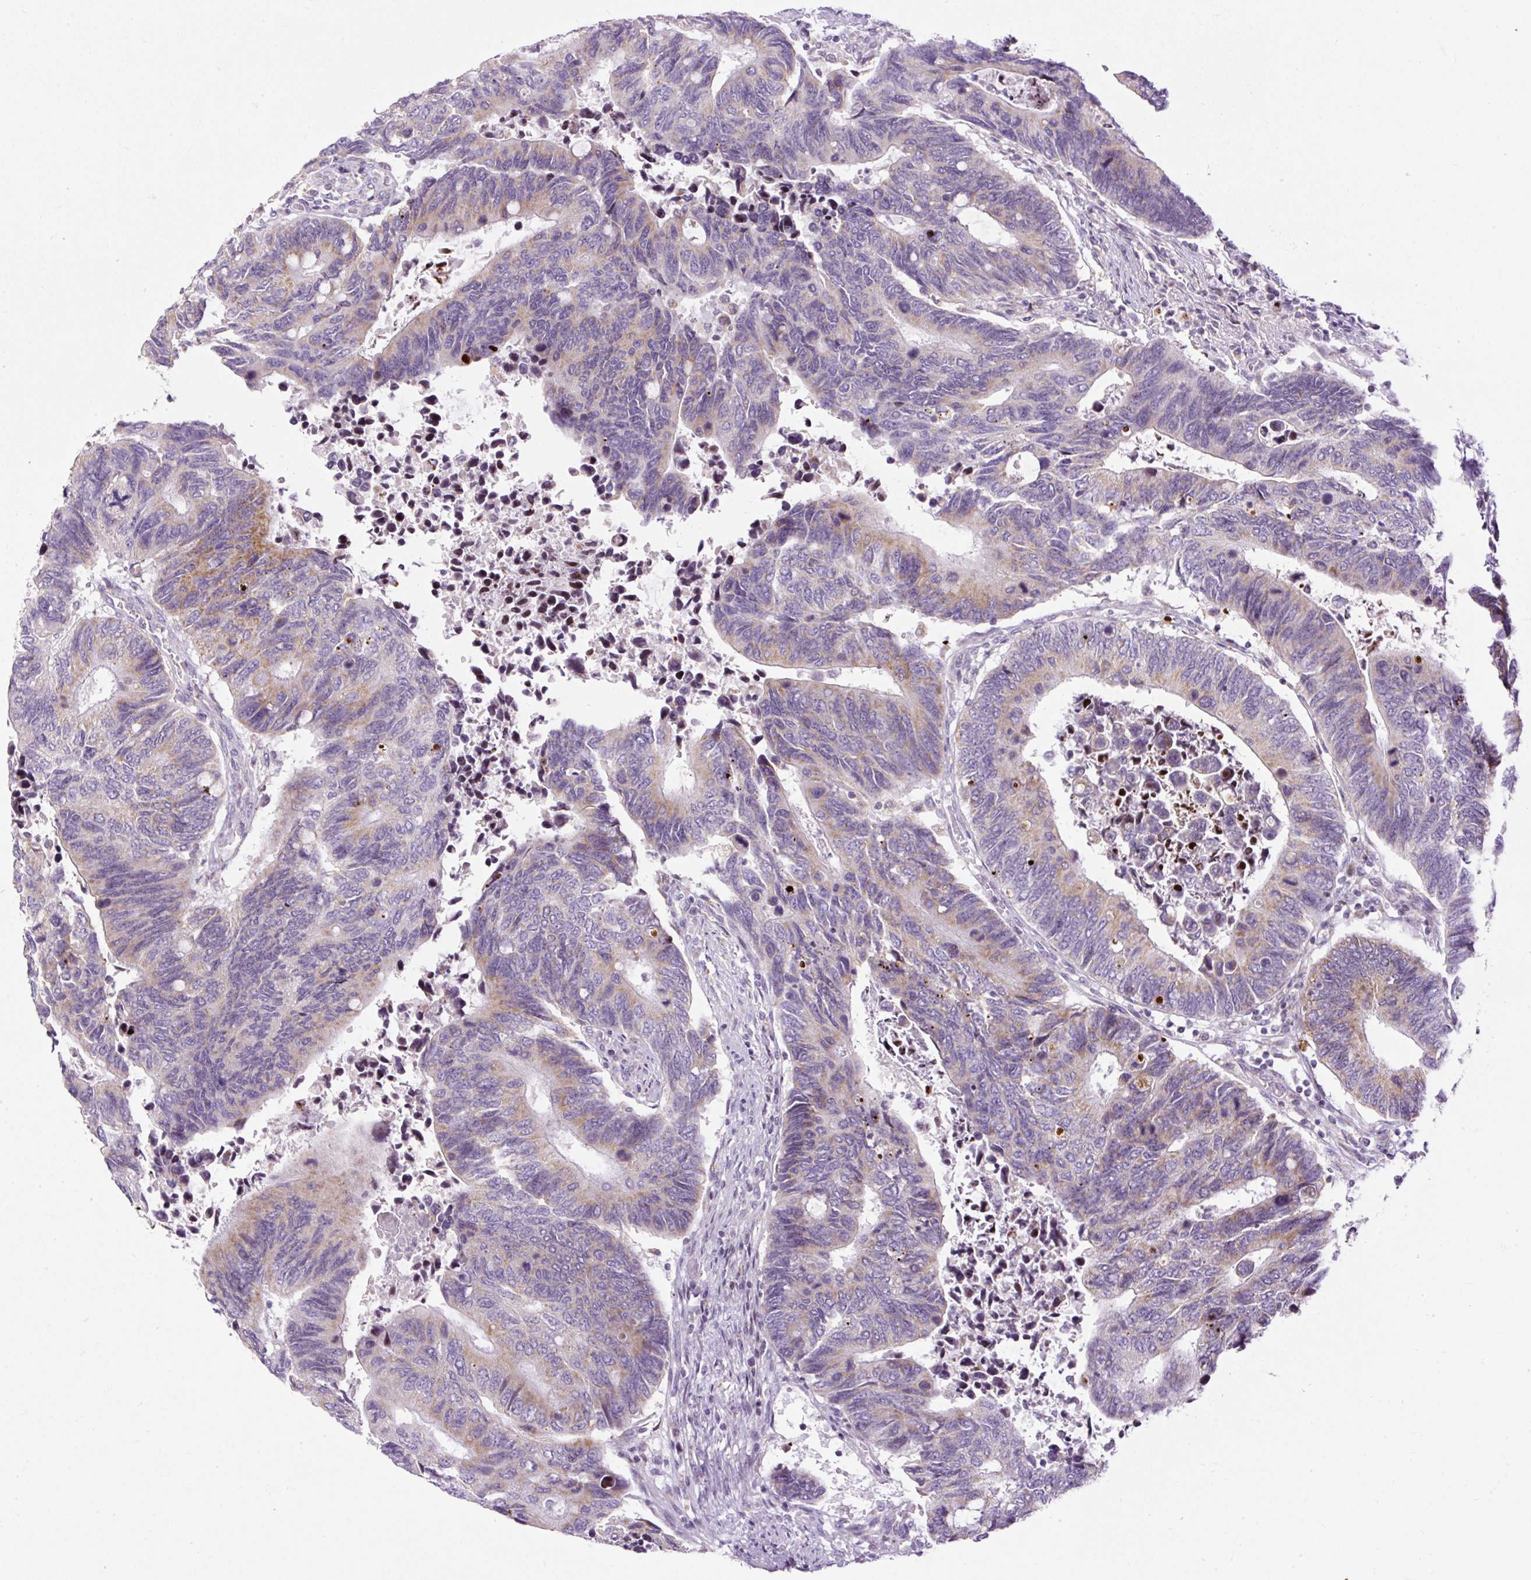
{"staining": {"intensity": "moderate", "quantity": "<25%", "location": "cytoplasmic/membranous"}, "tissue": "colorectal cancer", "cell_type": "Tumor cells", "image_type": "cancer", "snomed": [{"axis": "morphology", "description": "Adenocarcinoma, NOS"}, {"axis": "topography", "description": "Colon"}], "caption": "IHC micrograph of human adenocarcinoma (colorectal) stained for a protein (brown), which reveals low levels of moderate cytoplasmic/membranous positivity in about <25% of tumor cells.", "gene": "FMC1", "patient": {"sex": "male", "age": 87}}